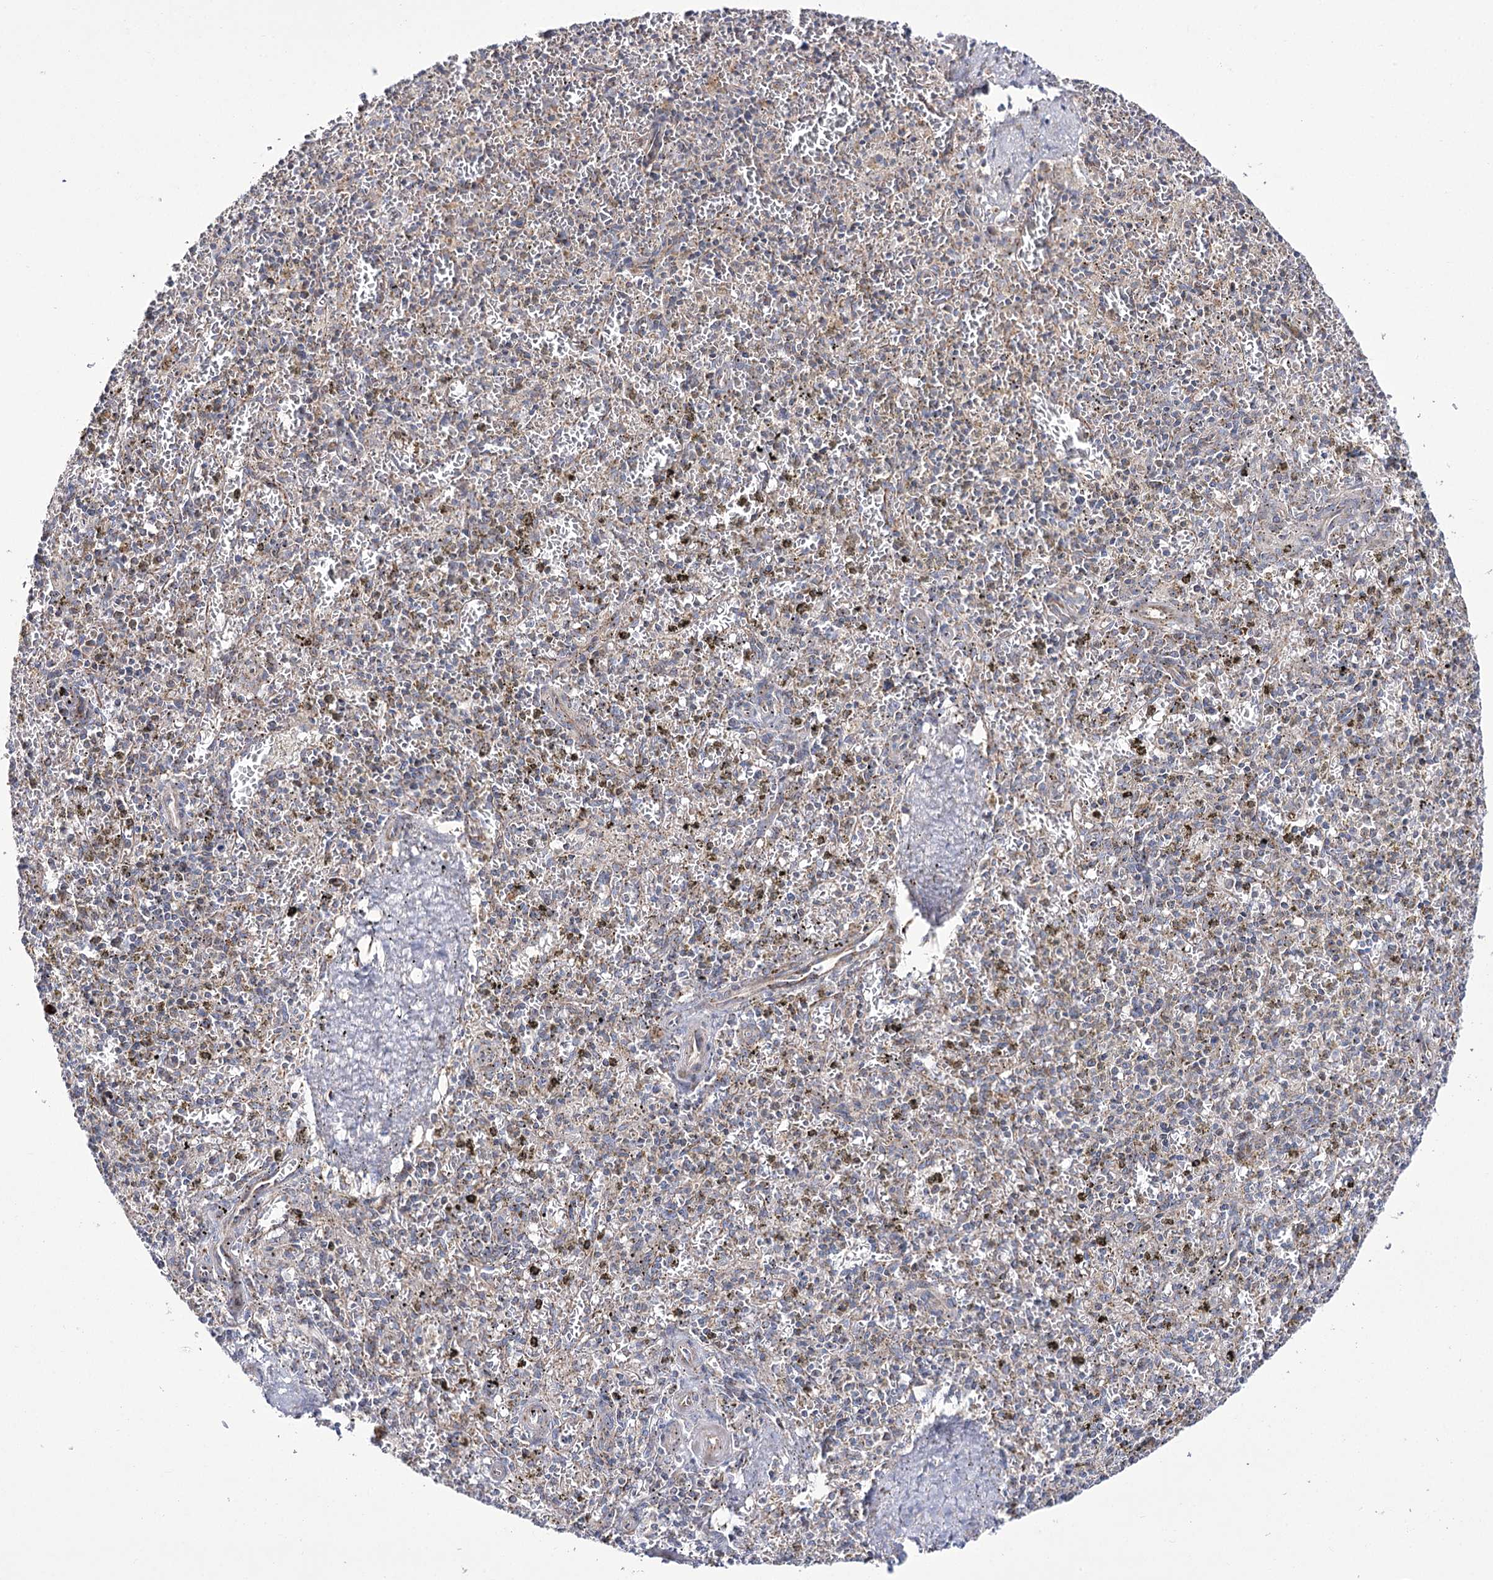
{"staining": {"intensity": "negative", "quantity": "none", "location": "none"}, "tissue": "spleen", "cell_type": "Cells in red pulp", "image_type": "normal", "snomed": [{"axis": "morphology", "description": "Normal tissue, NOS"}, {"axis": "topography", "description": "Spleen"}], "caption": "Protein analysis of unremarkable spleen exhibits no significant staining in cells in red pulp. Nuclei are stained in blue.", "gene": "NADK2", "patient": {"sex": "male", "age": 72}}